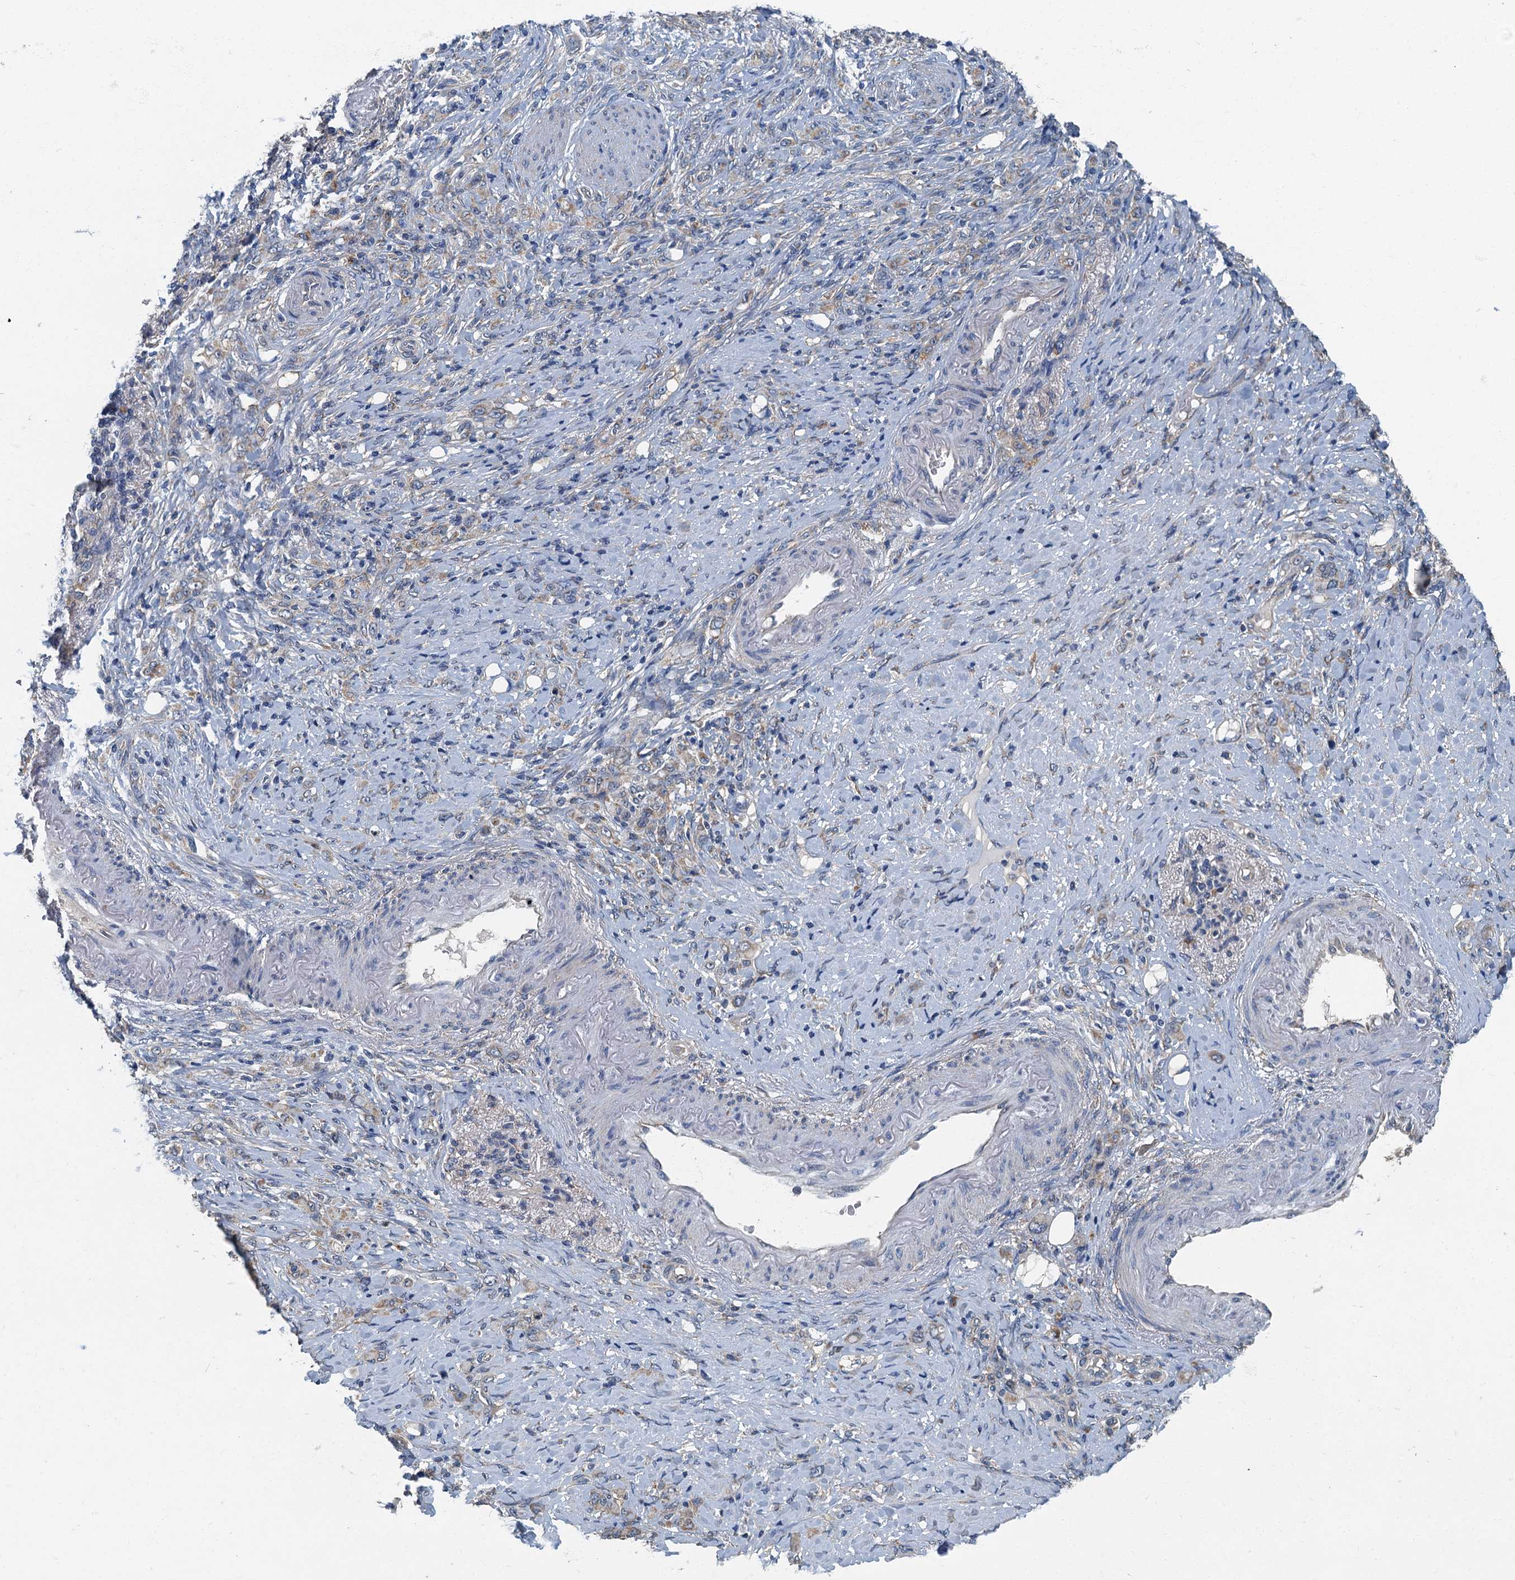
{"staining": {"intensity": "weak", "quantity": "25%-75%", "location": "cytoplasmic/membranous"}, "tissue": "stomach cancer", "cell_type": "Tumor cells", "image_type": "cancer", "snomed": [{"axis": "morphology", "description": "Adenocarcinoma, NOS"}, {"axis": "topography", "description": "Stomach"}], "caption": "Protein staining of stomach cancer (adenocarcinoma) tissue demonstrates weak cytoplasmic/membranous positivity in about 25%-75% of tumor cells. (DAB (3,3'-diaminobenzidine) IHC with brightfield microscopy, high magnification).", "gene": "DDX49", "patient": {"sex": "female", "age": 79}}